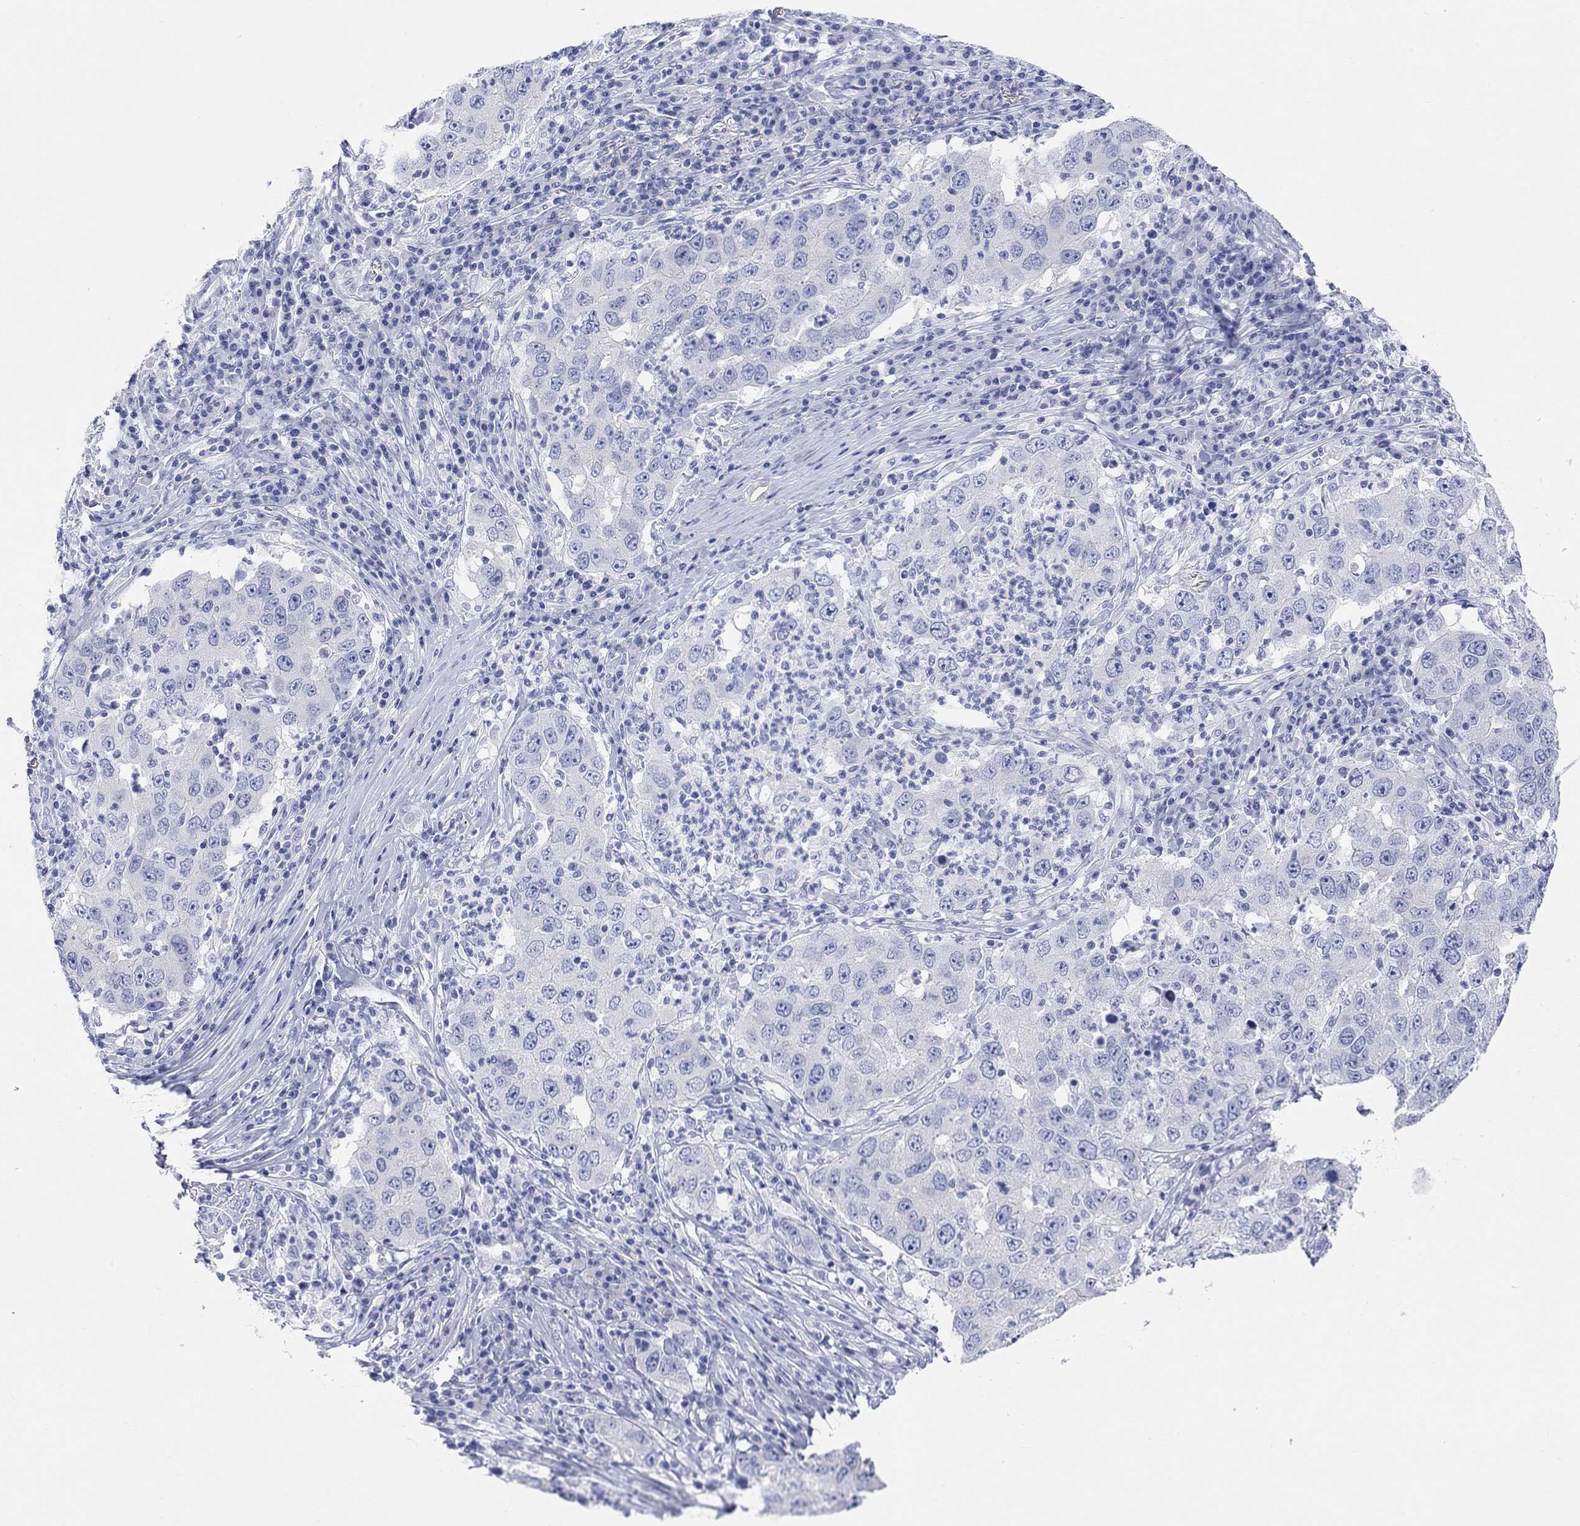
{"staining": {"intensity": "negative", "quantity": "none", "location": "none"}, "tissue": "lung cancer", "cell_type": "Tumor cells", "image_type": "cancer", "snomed": [{"axis": "morphology", "description": "Adenocarcinoma, NOS"}, {"axis": "topography", "description": "Lung"}], "caption": "Adenocarcinoma (lung) was stained to show a protein in brown. There is no significant expression in tumor cells.", "gene": "XIRP2", "patient": {"sex": "male", "age": 73}}